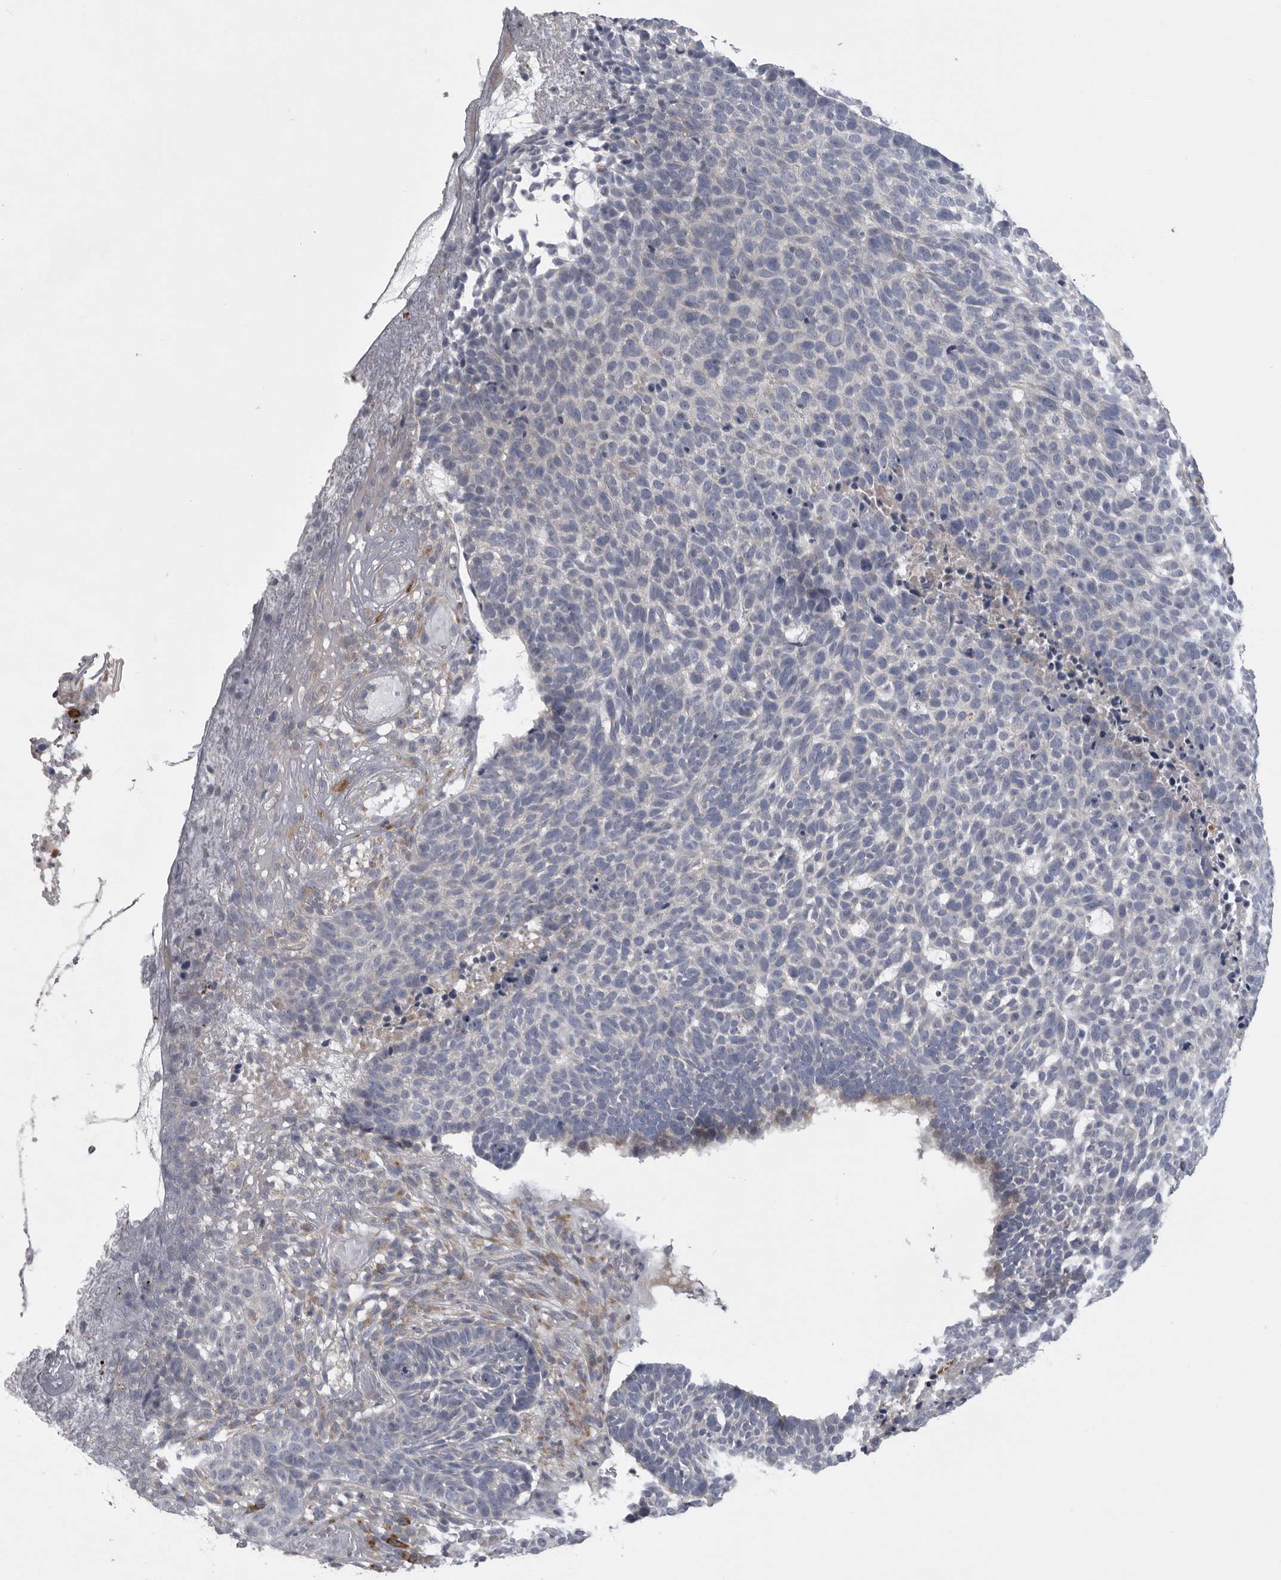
{"staining": {"intensity": "negative", "quantity": "none", "location": "none"}, "tissue": "skin cancer", "cell_type": "Tumor cells", "image_type": "cancer", "snomed": [{"axis": "morphology", "description": "Basal cell carcinoma"}, {"axis": "topography", "description": "Skin"}], "caption": "Immunohistochemical staining of basal cell carcinoma (skin) exhibits no significant positivity in tumor cells.", "gene": "USP24", "patient": {"sex": "male", "age": 85}}